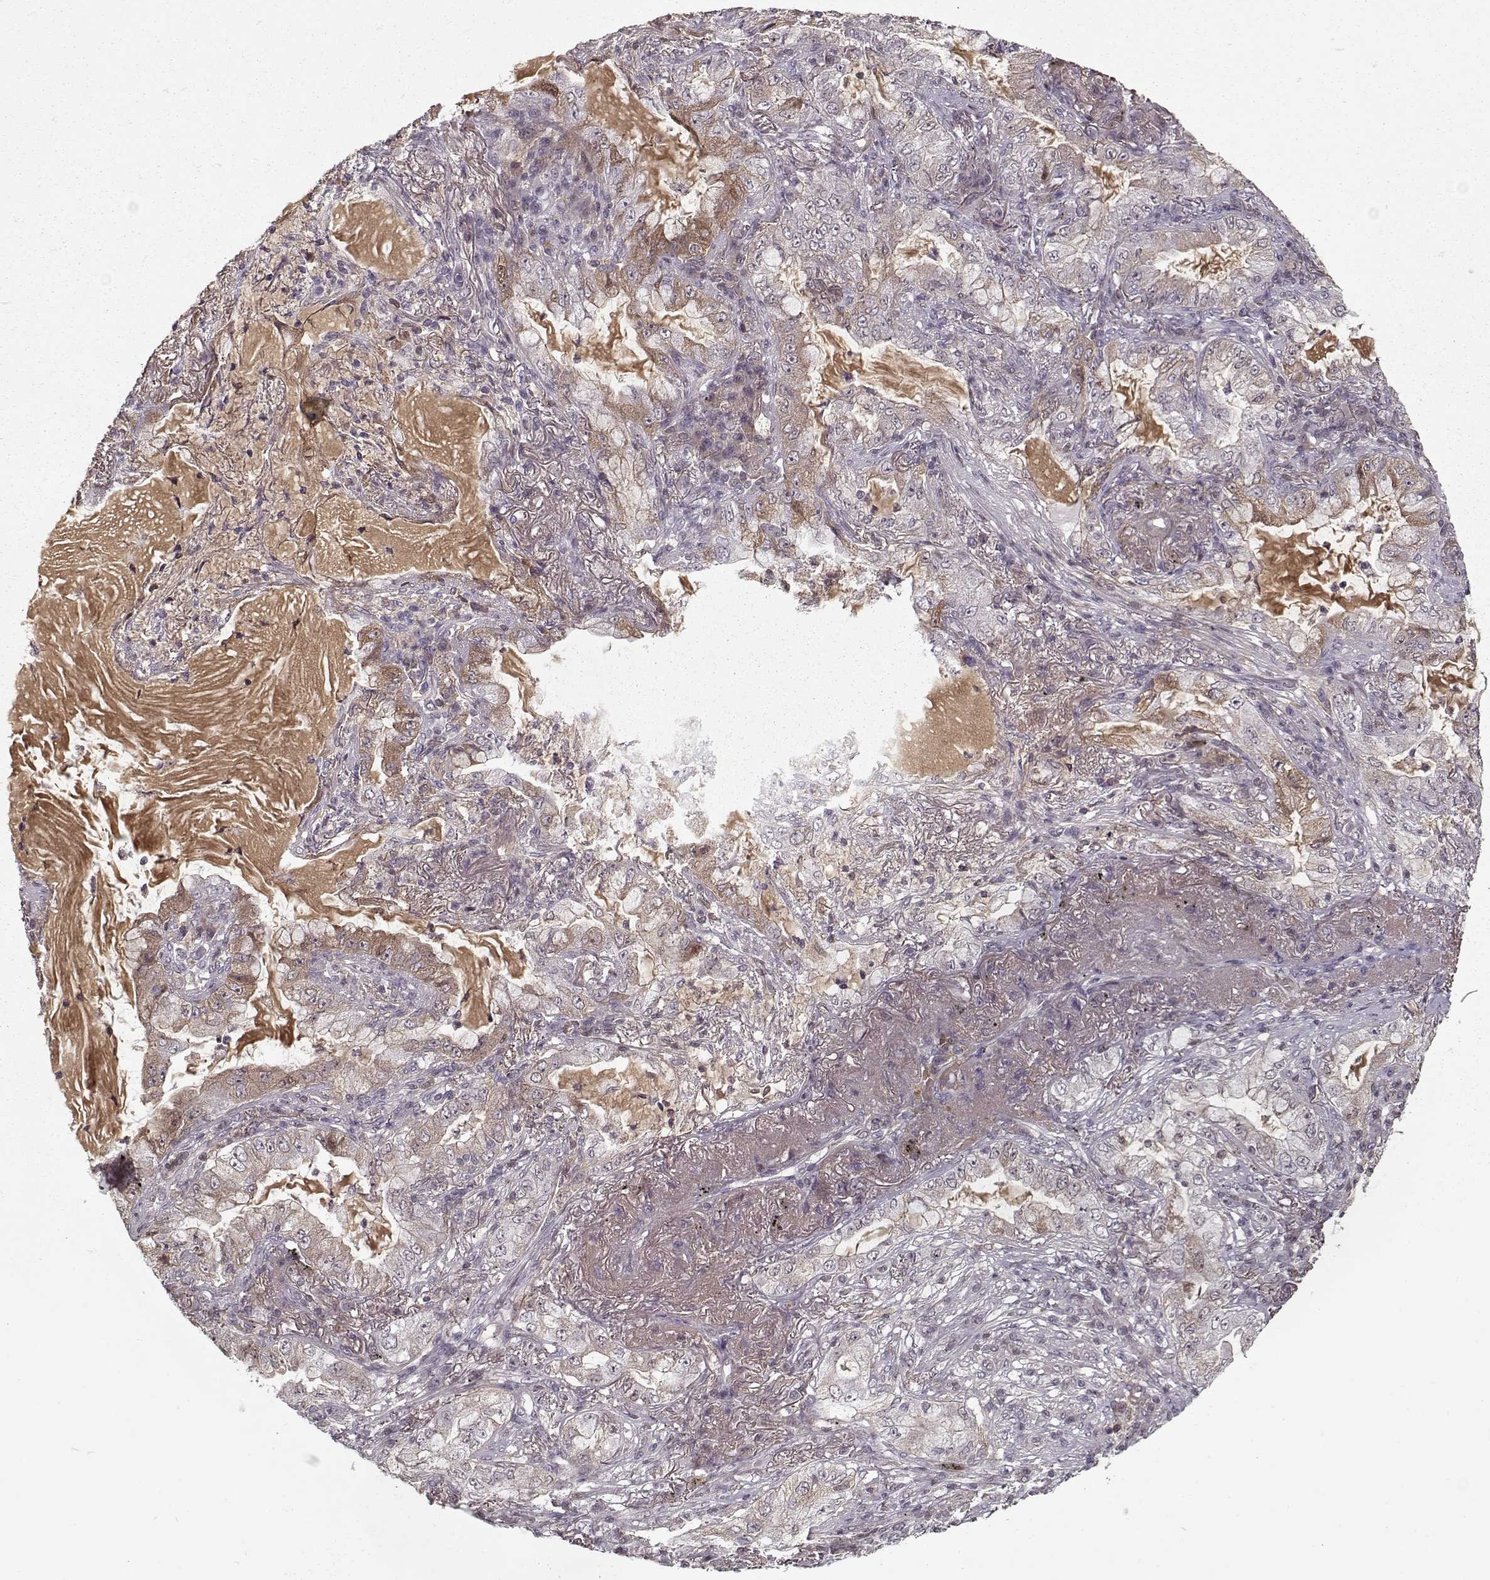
{"staining": {"intensity": "weak", "quantity": "25%-75%", "location": "cytoplasmic/membranous,nuclear"}, "tissue": "lung cancer", "cell_type": "Tumor cells", "image_type": "cancer", "snomed": [{"axis": "morphology", "description": "Adenocarcinoma, NOS"}, {"axis": "topography", "description": "Lung"}], "caption": "An immunohistochemistry (IHC) photomicrograph of tumor tissue is shown. Protein staining in brown shows weak cytoplasmic/membranous and nuclear positivity in lung cancer within tumor cells.", "gene": "AFM", "patient": {"sex": "female", "age": 73}}